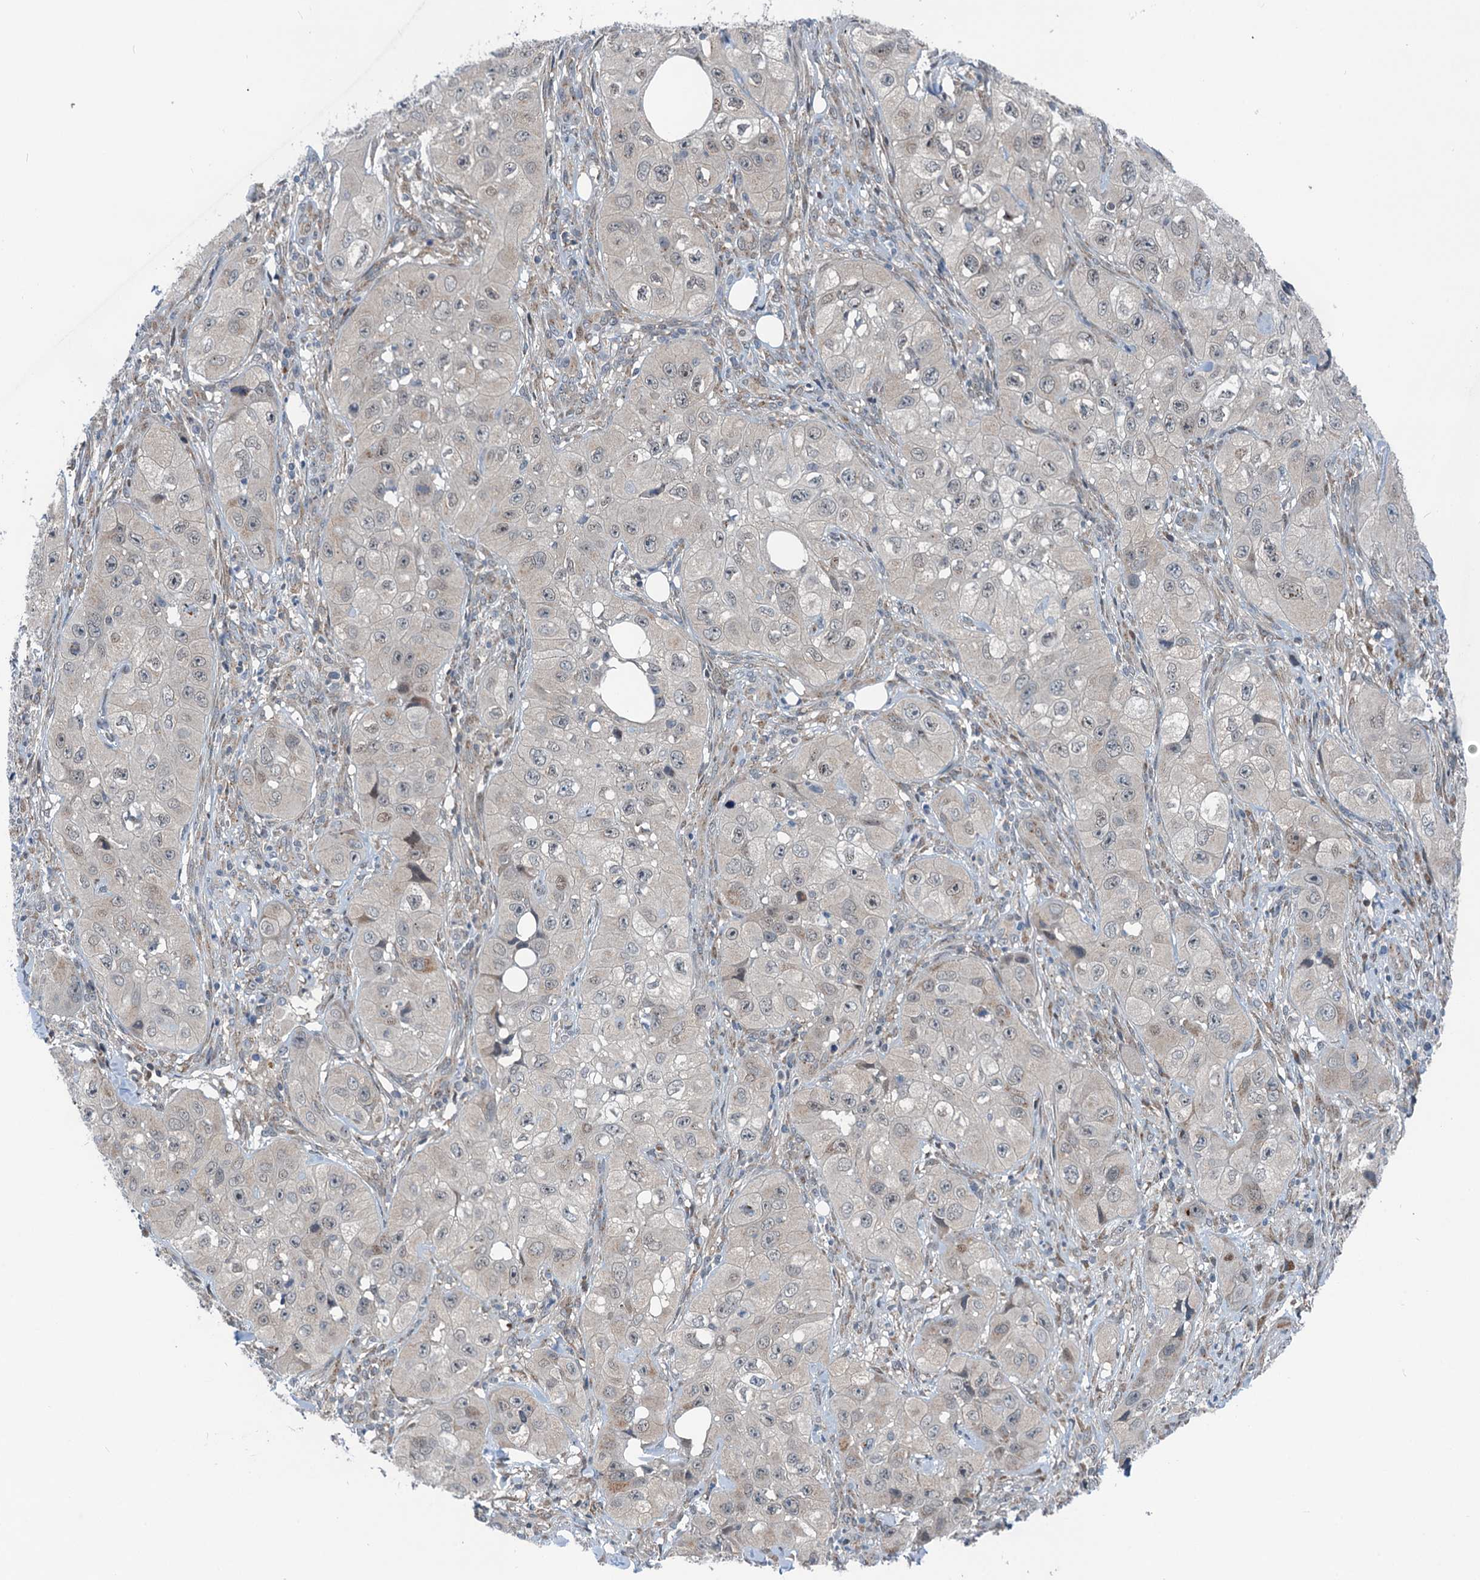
{"staining": {"intensity": "weak", "quantity": "25%-75%", "location": "cytoplasmic/membranous"}, "tissue": "skin cancer", "cell_type": "Tumor cells", "image_type": "cancer", "snomed": [{"axis": "morphology", "description": "Squamous cell carcinoma, NOS"}, {"axis": "topography", "description": "Skin"}, {"axis": "topography", "description": "Subcutis"}], "caption": "Protein expression analysis of skin cancer demonstrates weak cytoplasmic/membranous staining in approximately 25%-75% of tumor cells. (DAB IHC with brightfield microscopy, high magnification).", "gene": "DYNC2I2", "patient": {"sex": "male", "age": 73}}